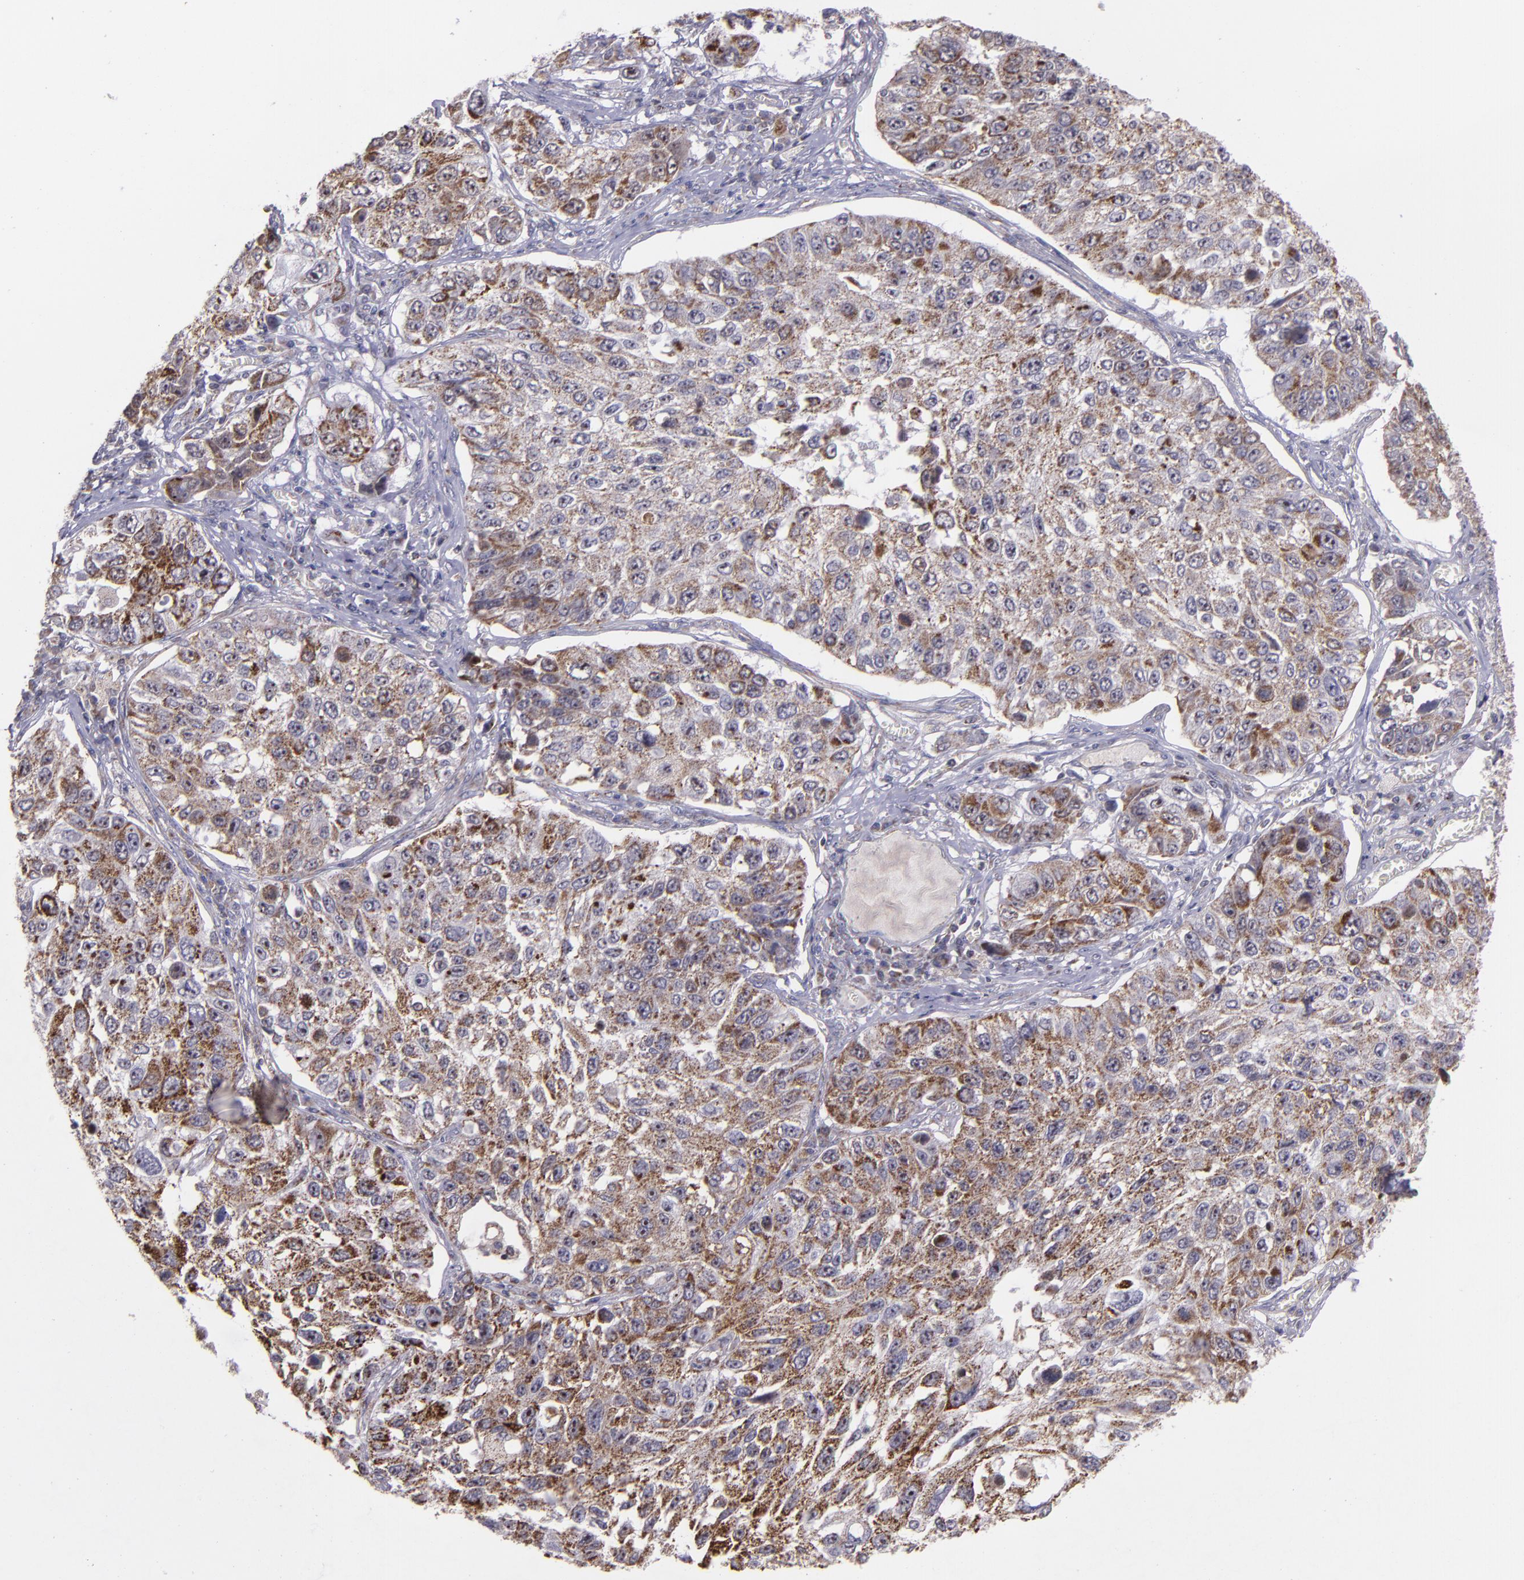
{"staining": {"intensity": "moderate", "quantity": ">75%", "location": "cytoplasmic/membranous"}, "tissue": "lung cancer", "cell_type": "Tumor cells", "image_type": "cancer", "snomed": [{"axis": "morphology", "description": "Squamous cell carcinoma, NOS"}, {"axis": "topography", "description": "Lung"}], "caption": "Lung cancer (squamous cell carcinoma) stained for a protein (brown) reveals moderate cytoplasmic/membranous positive expression in approximately >75% of tumor cells.", "gene": "LONP1", "patient": {"sex": "male", "age": 71}}